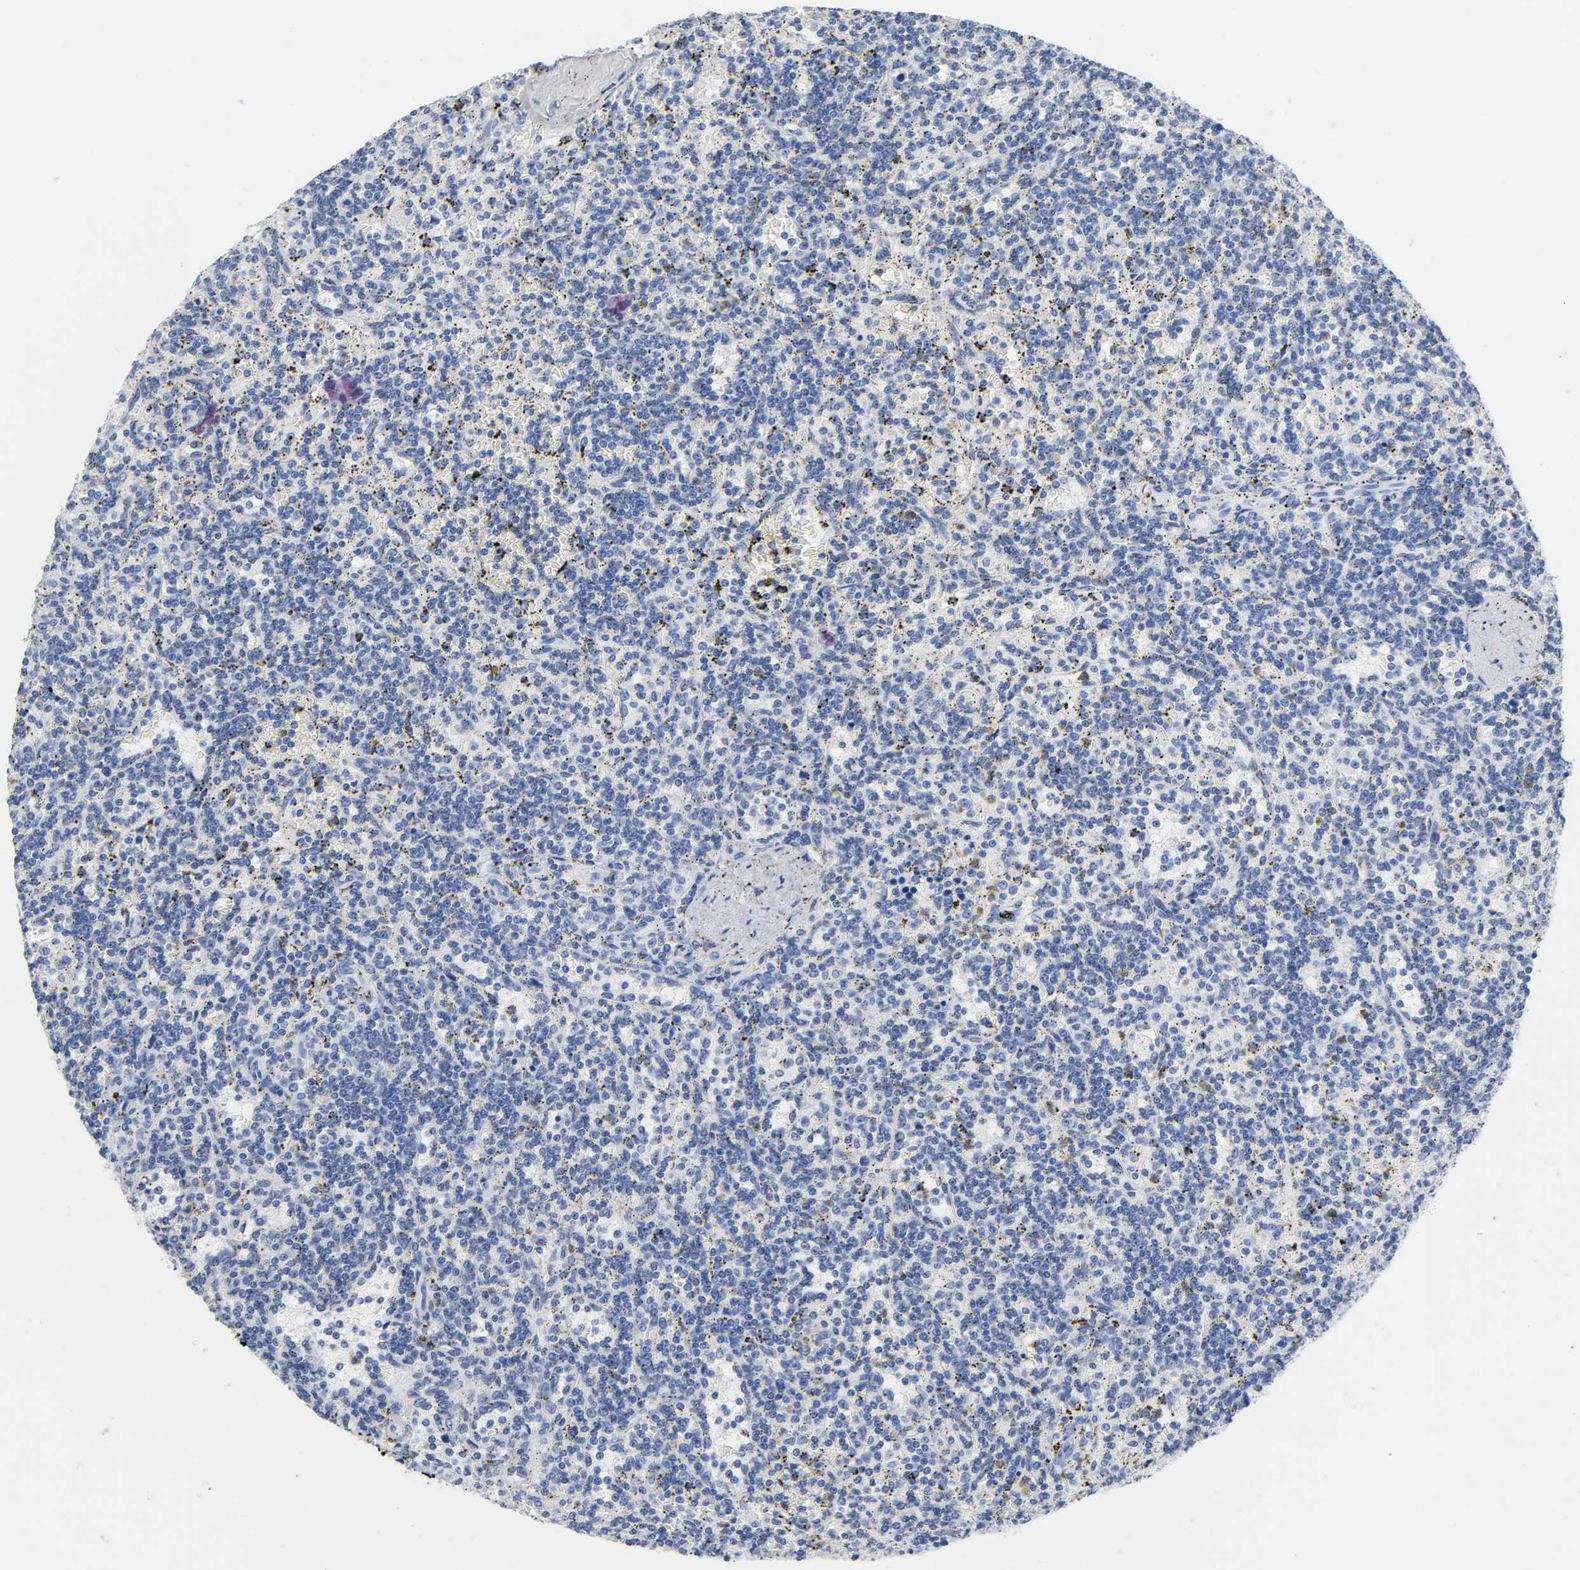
{"staining": {"intensity": "negative", "quantity": "none", "location": "none"}, "tissue": "lymphoma", "cell_type": "Tumor cells", "image_type": "cancer", "snomed": [{"axis": "morphology", "description": "Malignant lymphoma, non-Hodgkin's type, Low grade"}, {"axis": "topography", "description": "Spleen"}], "caption": "A histopathology image of human malignant lymphoma, non-Hodgkin's type (low-grade) is negative for staining in tumor cells.", "gene": "ACP3", "patient": {"sex": "male", "age": 73}}